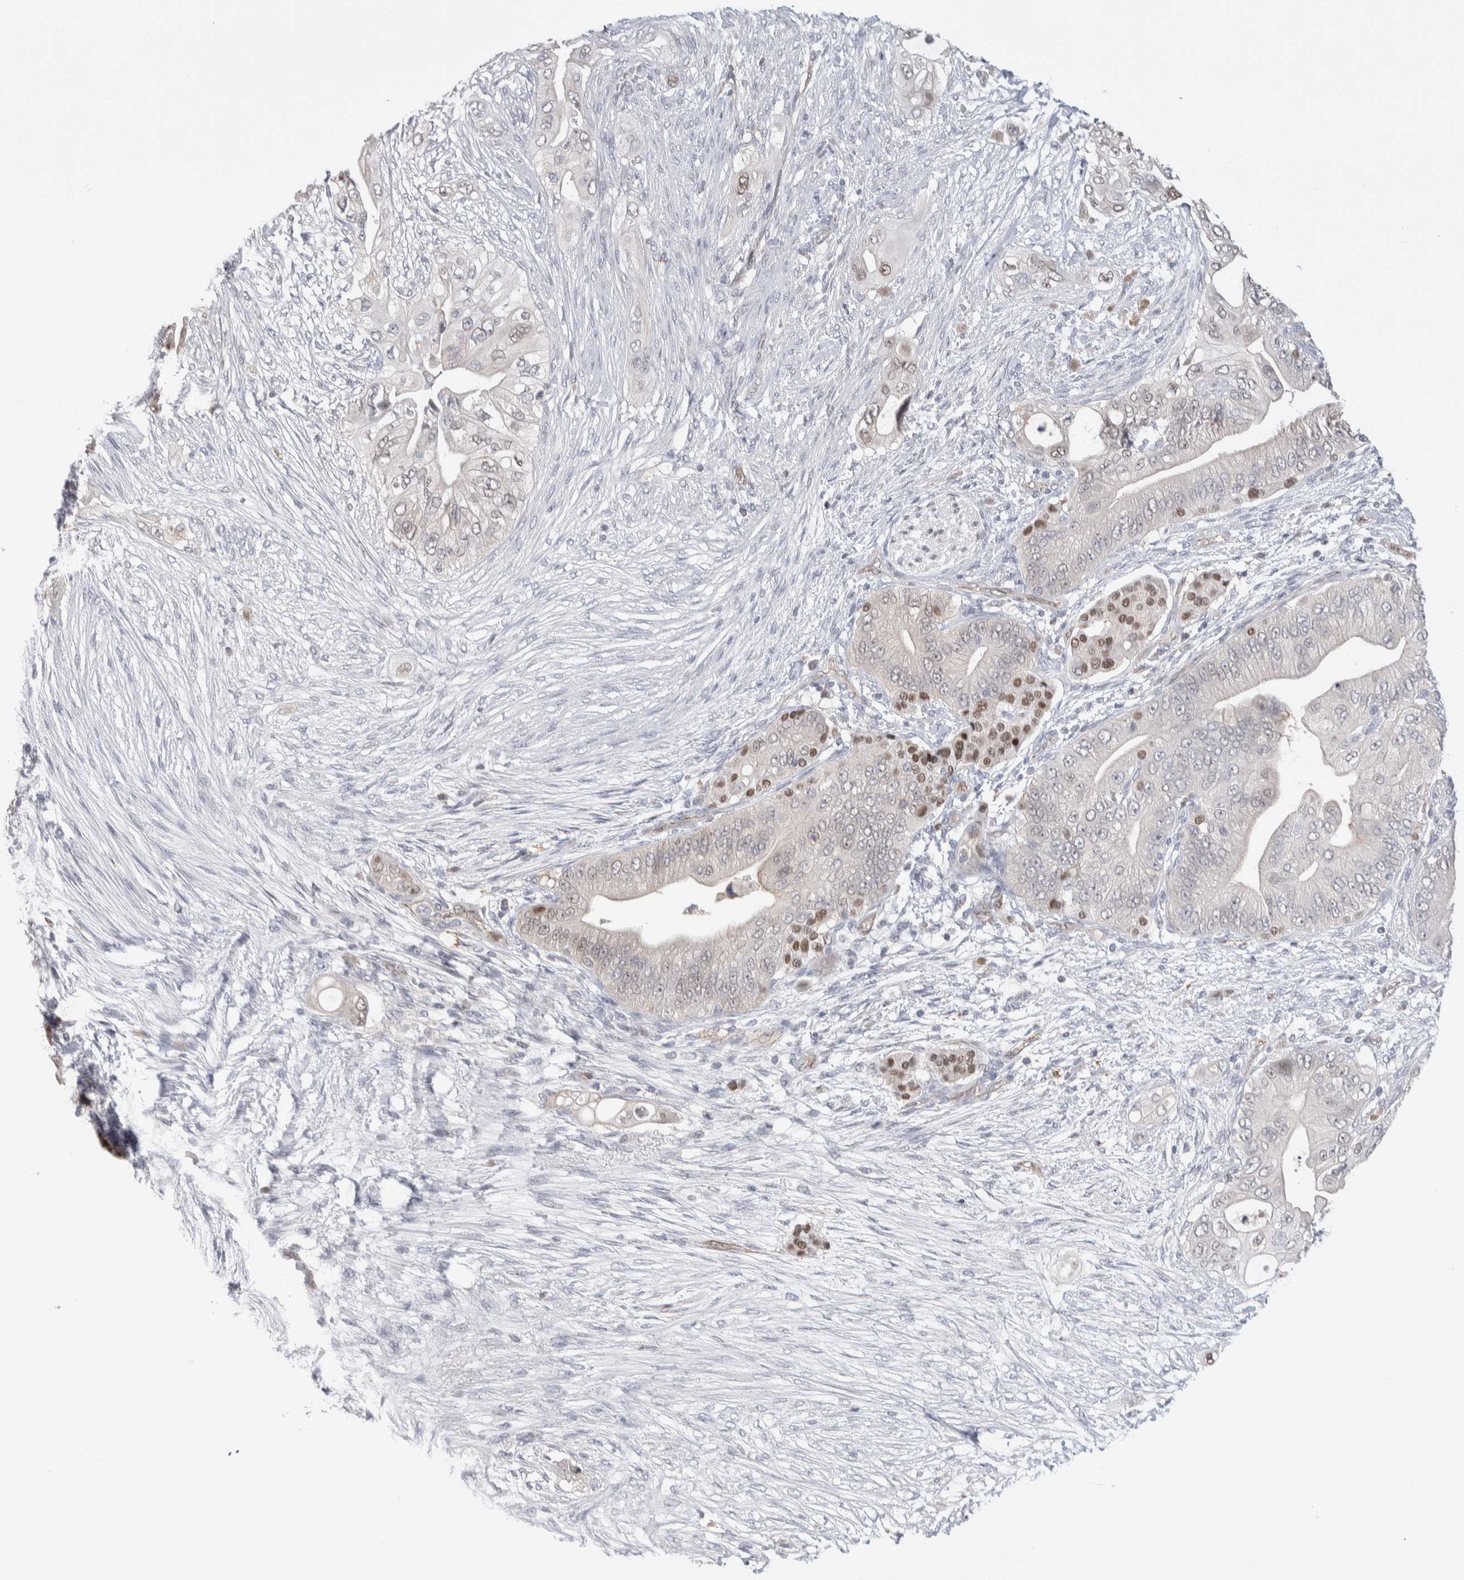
{"staining": {"intensity": "negative", "quantity": "none", "location": "none"}, "tissue": "pancreatic cancer", "cell_type": "Tumor cells", "image_type": "cancer", "snomed": [{"axis": "morphology", "description": "Adenocarcinoma, NOS"}, {"axis": "topography", "description": "Pancreas"}], "caption": "Immunohistochemical staining of adenocarcinoma (pancreatic) reveals no significant positivity in tumor cells.", "gene": "ZBTB49", "patient": {"sex": "male", "age": 53}}